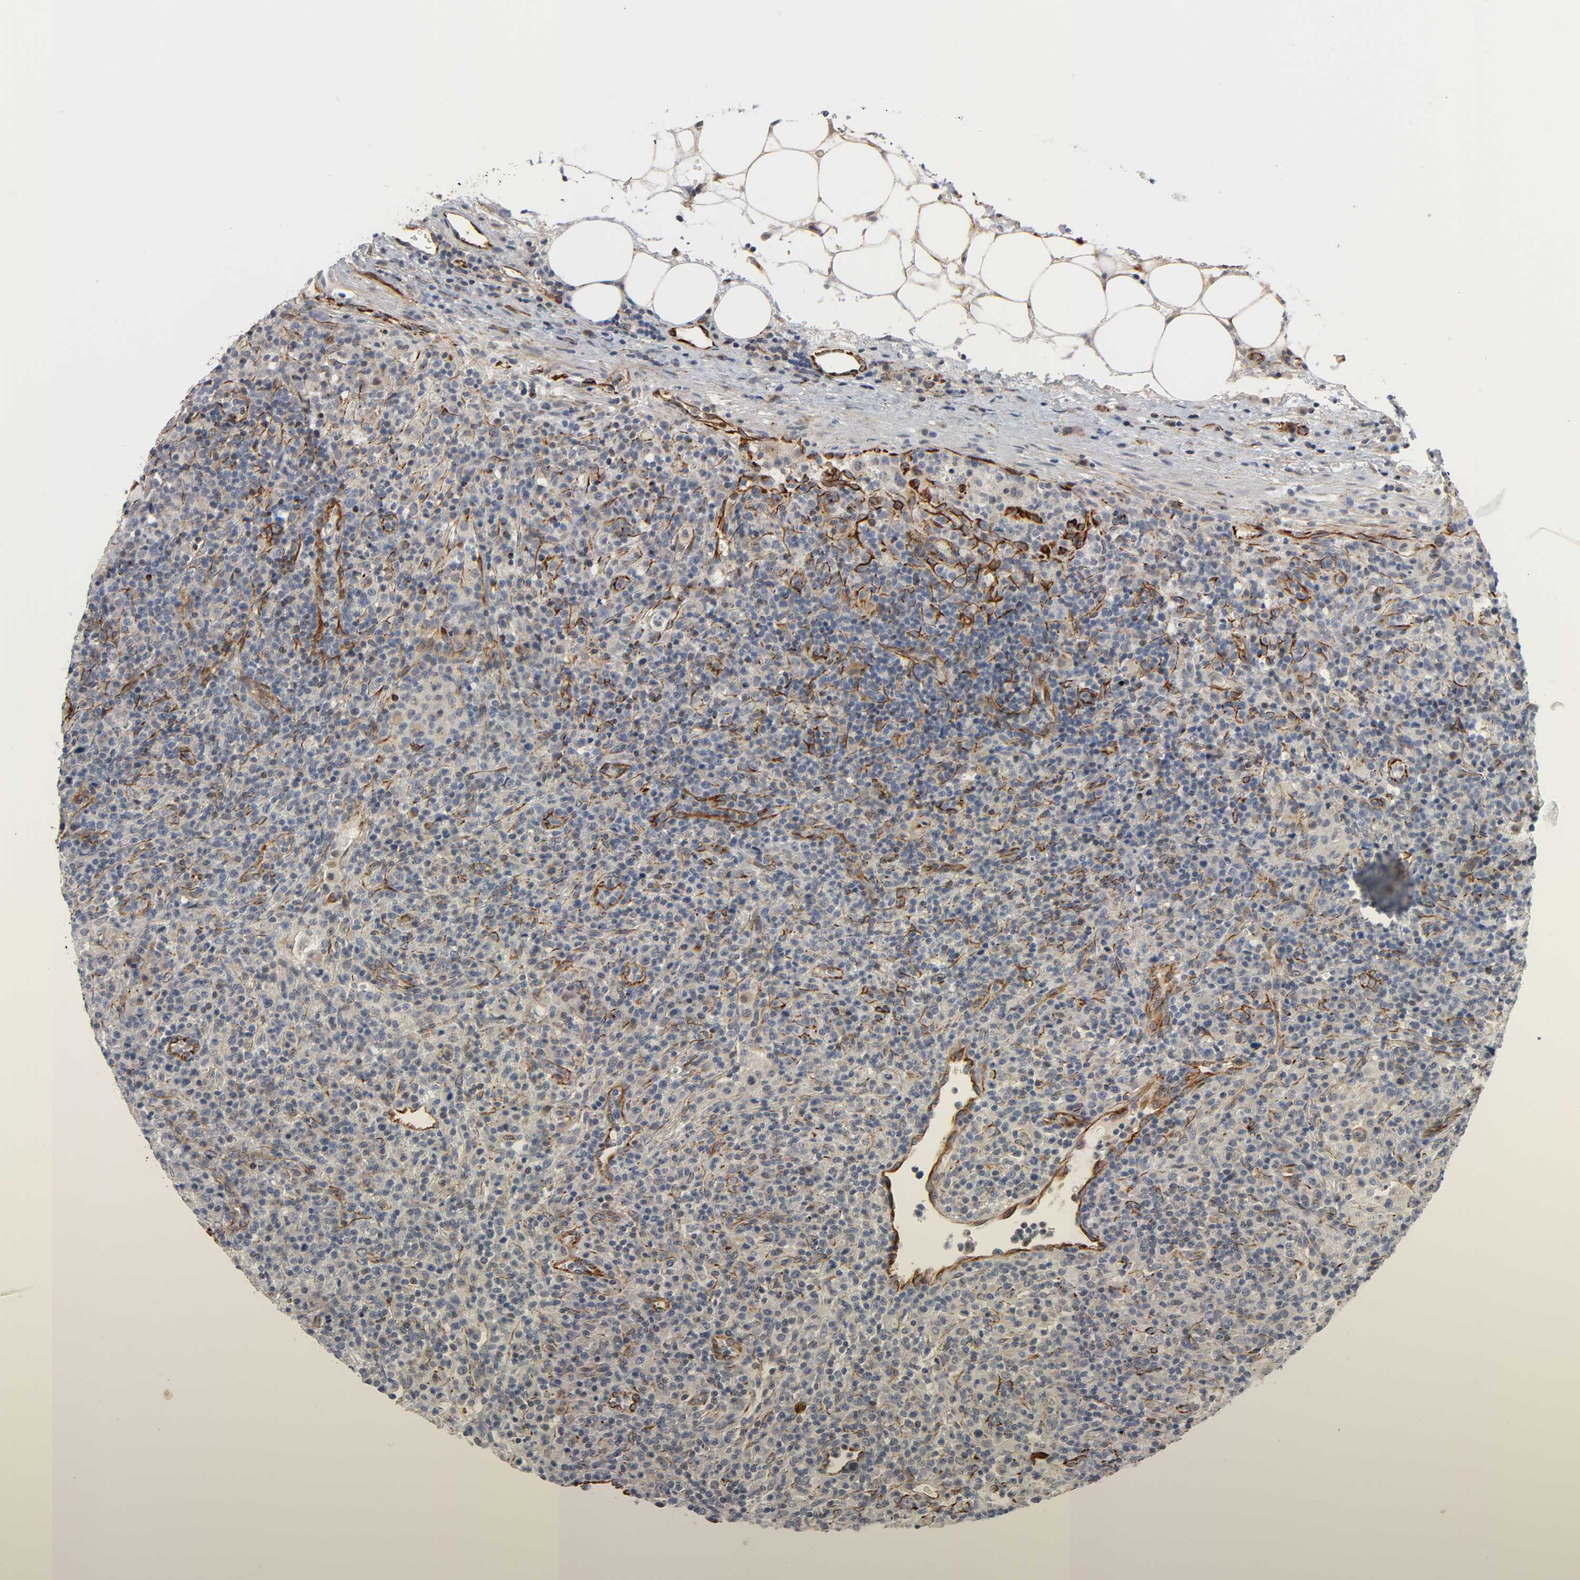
{"staining": {"intensity": "weak", "quantity": ">75%", "location": "cytoplasmic/membranous"}, "tissue": "lymphoma", "cell_type": "Tumor cells", "image_type": "cancer", "snomed": [{"axis": "morphology", "description": "Hodgkin's disease, NOS"}, {"axis": "topography", "description": "Lymph node"}], "caption": "Lymphoma stained with immunohistochemistry (IHC) demonstrates weak cytoplasmic/membranous positivity in approximately >75% of tumor cells.", "gene": "REEP6", "patient": {"sex": "male", "age": 65}}